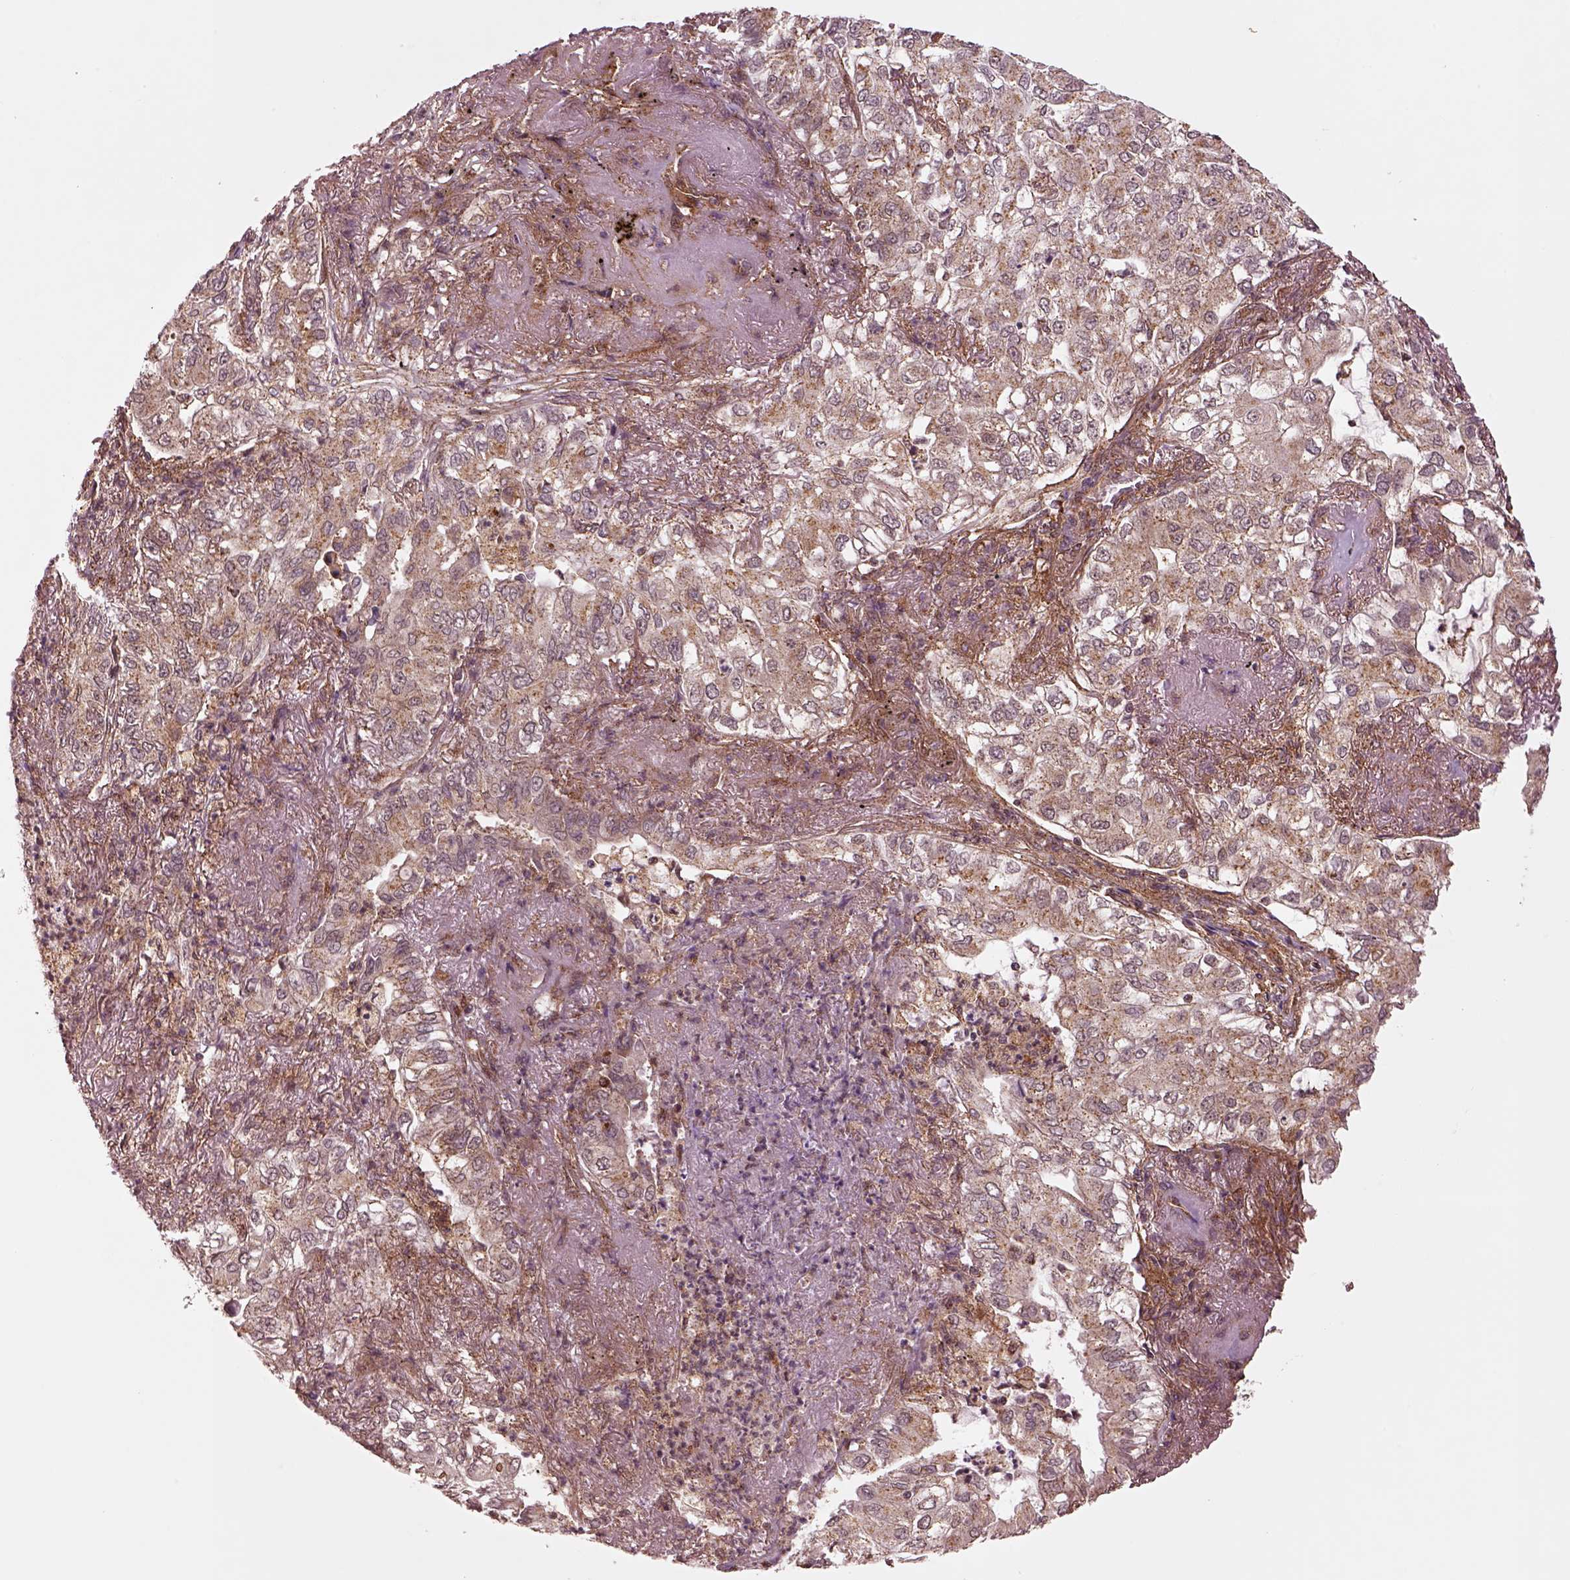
{"staining": {"intensity": "moderate", "quantity": "<25%", "location": "cytoplasmic/membranous"}, "tissue": "lung cancer", "cell_type": "Tumor cells", "image_type": "cancer", "snomed": [{"axis": "morphology", "description": "Adenocarcinoma, NOS"}, {"axis": "topography", "description": "Lung"}], "caption": "A low amount of moderate cytoplasmic/membranous expression is appreciated in about <25% of tumor cells in adenocarcinoma (lung) tissue.", "gene": "WASHC2A", "patient": {"sex": "female", "age": 73}}